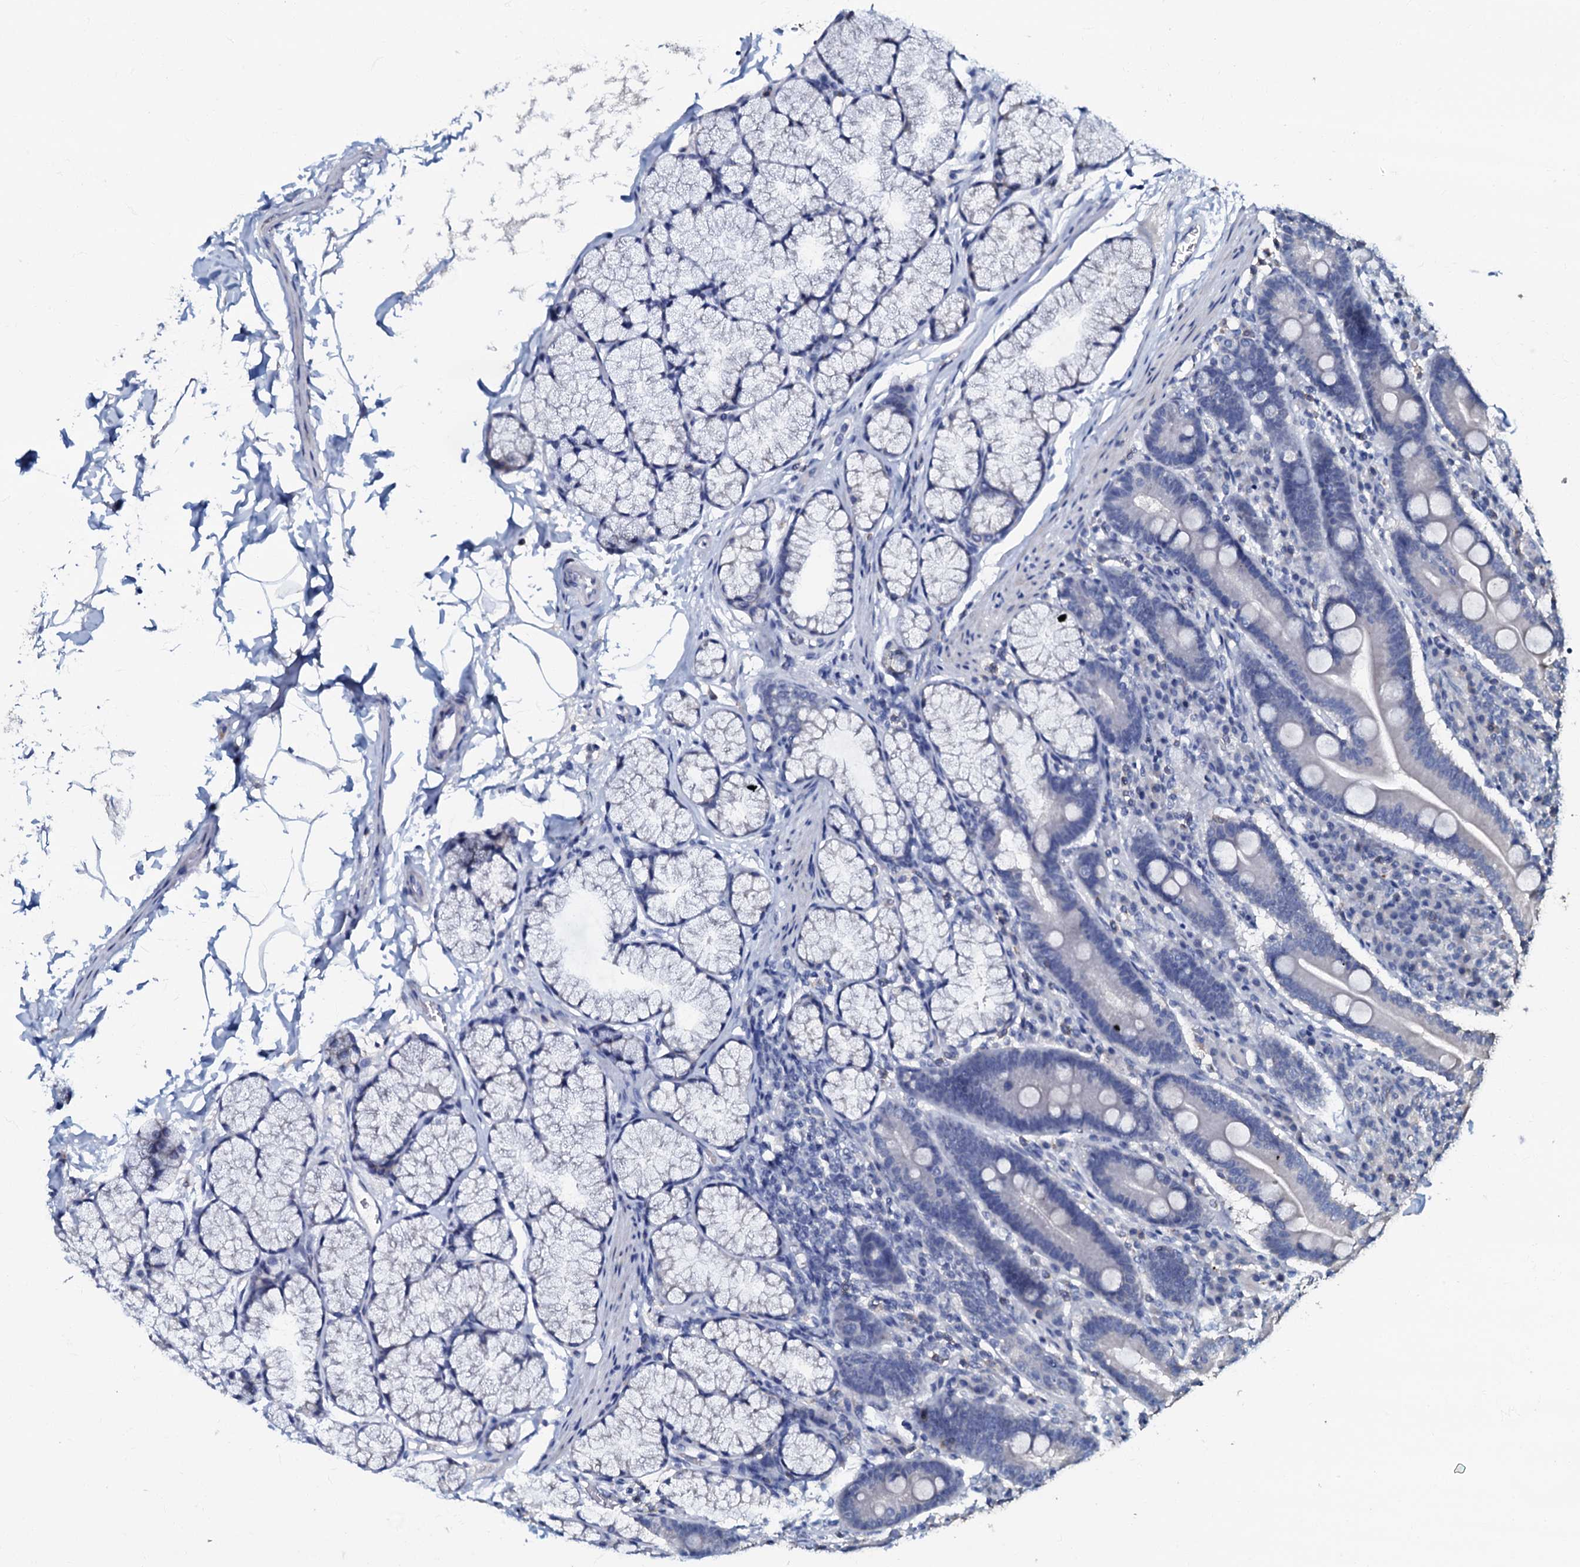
{"staining": {"intensity": "negative", "quantity": "none", "location": "none"}, "tissue": "duodenum", "cell_type": "Glandular cells", "image_type": "normal", "snomed": [{"axis": "morphology", "description": "Normal tissue, NOS"}, {"axis": "topography", "description": "Duodenum"}], "caption": "Immunohistochemistry image of benign duodenum: duodenum stained with DAB (3,3'-diaminobenzidine) demonstrates no significant protein positivity in glandular cells. Nuclei are stained in blue.", "gene": "CPNE2", "patient": {"sex": "male", "age": 35}}